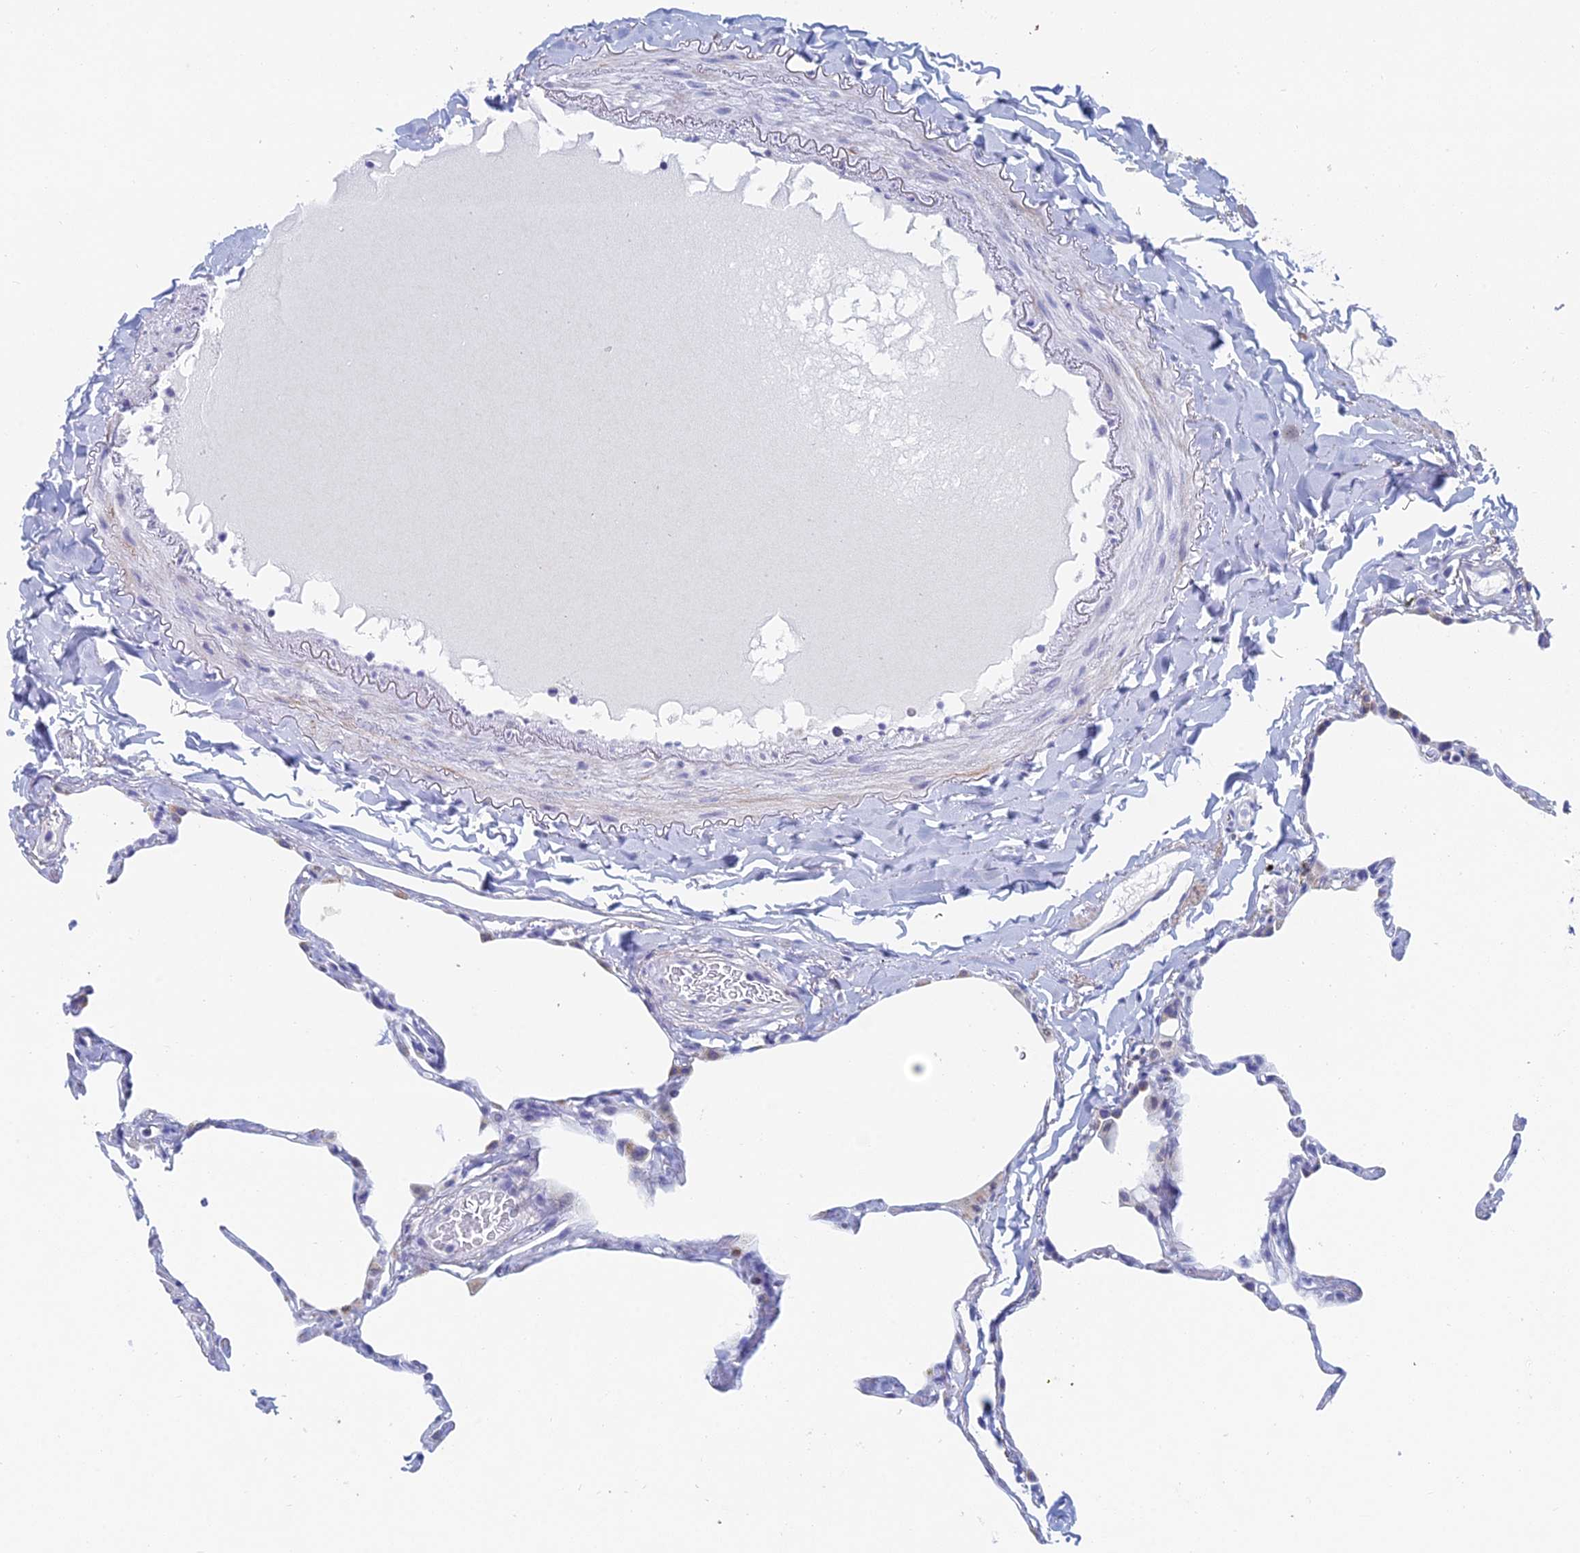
{"staining": {"intensity": "weak", "quantity": "<25%", "location": "cytoplasmic/membranous"}, "tissue": "lung", "cell_type": "Alveolar cells", "image_type": "normal", "snomed": [{"axis": "morphology", "description": "Normal tissue, NOS"}, {"axis": "topography", "description": "Lung"}], "caption": "This is an immunohistochemistry (IHC) histopathology image of unremarkable lung. There is no positivity in alveolar cells.", "gene": "ACSM1", "patient": {"sex": "male", "age": 65}}